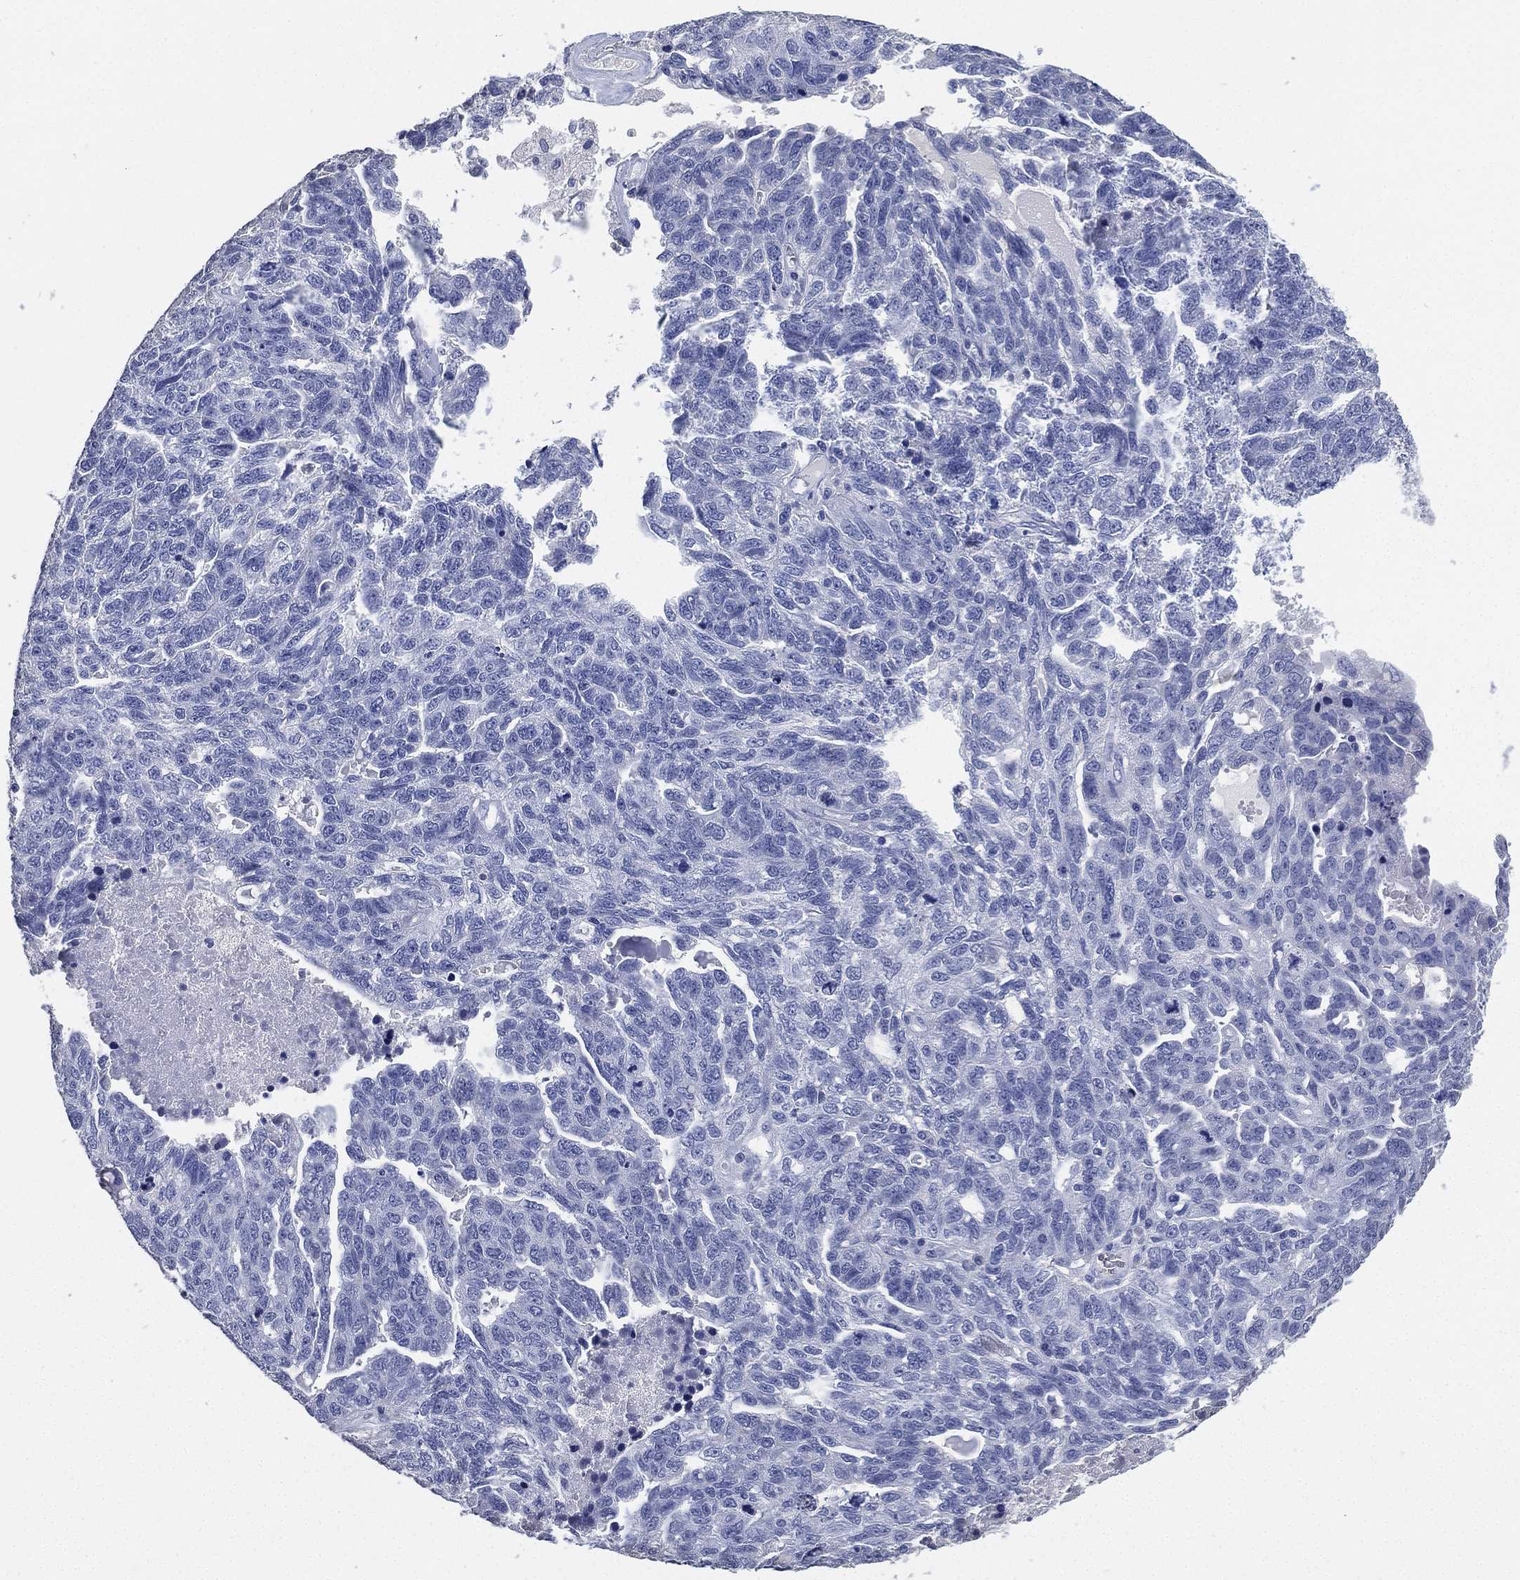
{"staining": {"intensity": "negative", "quantity": "none", "location": "none"}, "tissue": "ovarian cancer", "cell_type": "Tumor cells", "image_type": "cancer", "snomed": [{"axis": "morphology", "description": "Cystadenocarcinoma, serous, NOS"}, {"axis": "topography", "description": "Ovary"}], "caption": "Tumor cells are negative for protein expression in human ovarian cancer.", "gene": "IYD", "patient": {"sex": "female", "age": 71}}